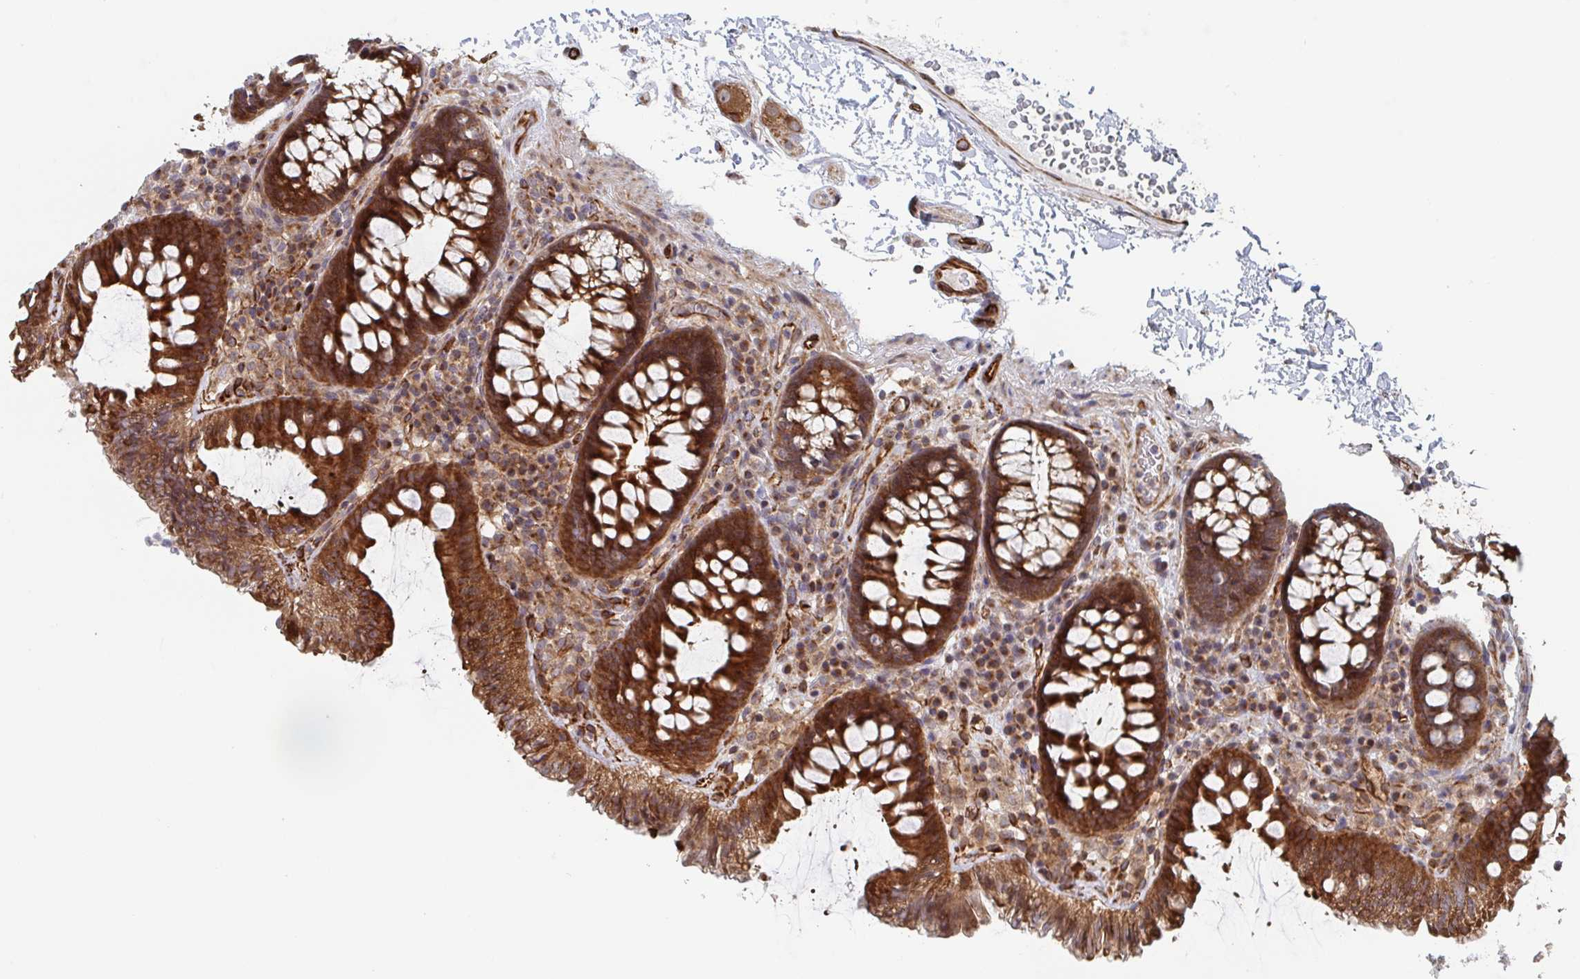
{"staining": {"intensity": "moderate", "quantity": ">75%", "location": "cytoplasmic/membranous"}, "tissue": "colon", "cell_type": "Endothelial cells", "image_type": "normal", "snomed": [{"axis": "morphology", "description": "Normal tissue, NOS"}, {"axis": "topography", "description": "Colon"}, {"axis": "topography", "description": "Peripheral nerve tissue"}], "caption": "Immunohistochemical staining of normal human colon displays medium levels of moderate cytoplasmic/membranous expression in about >75% of endothelial cells. Immunohistochemistry stains the protein in brown and the nuclei are stained blue.", "gene": "DVL3", "patient": {"sex": "male", "age": 84}}